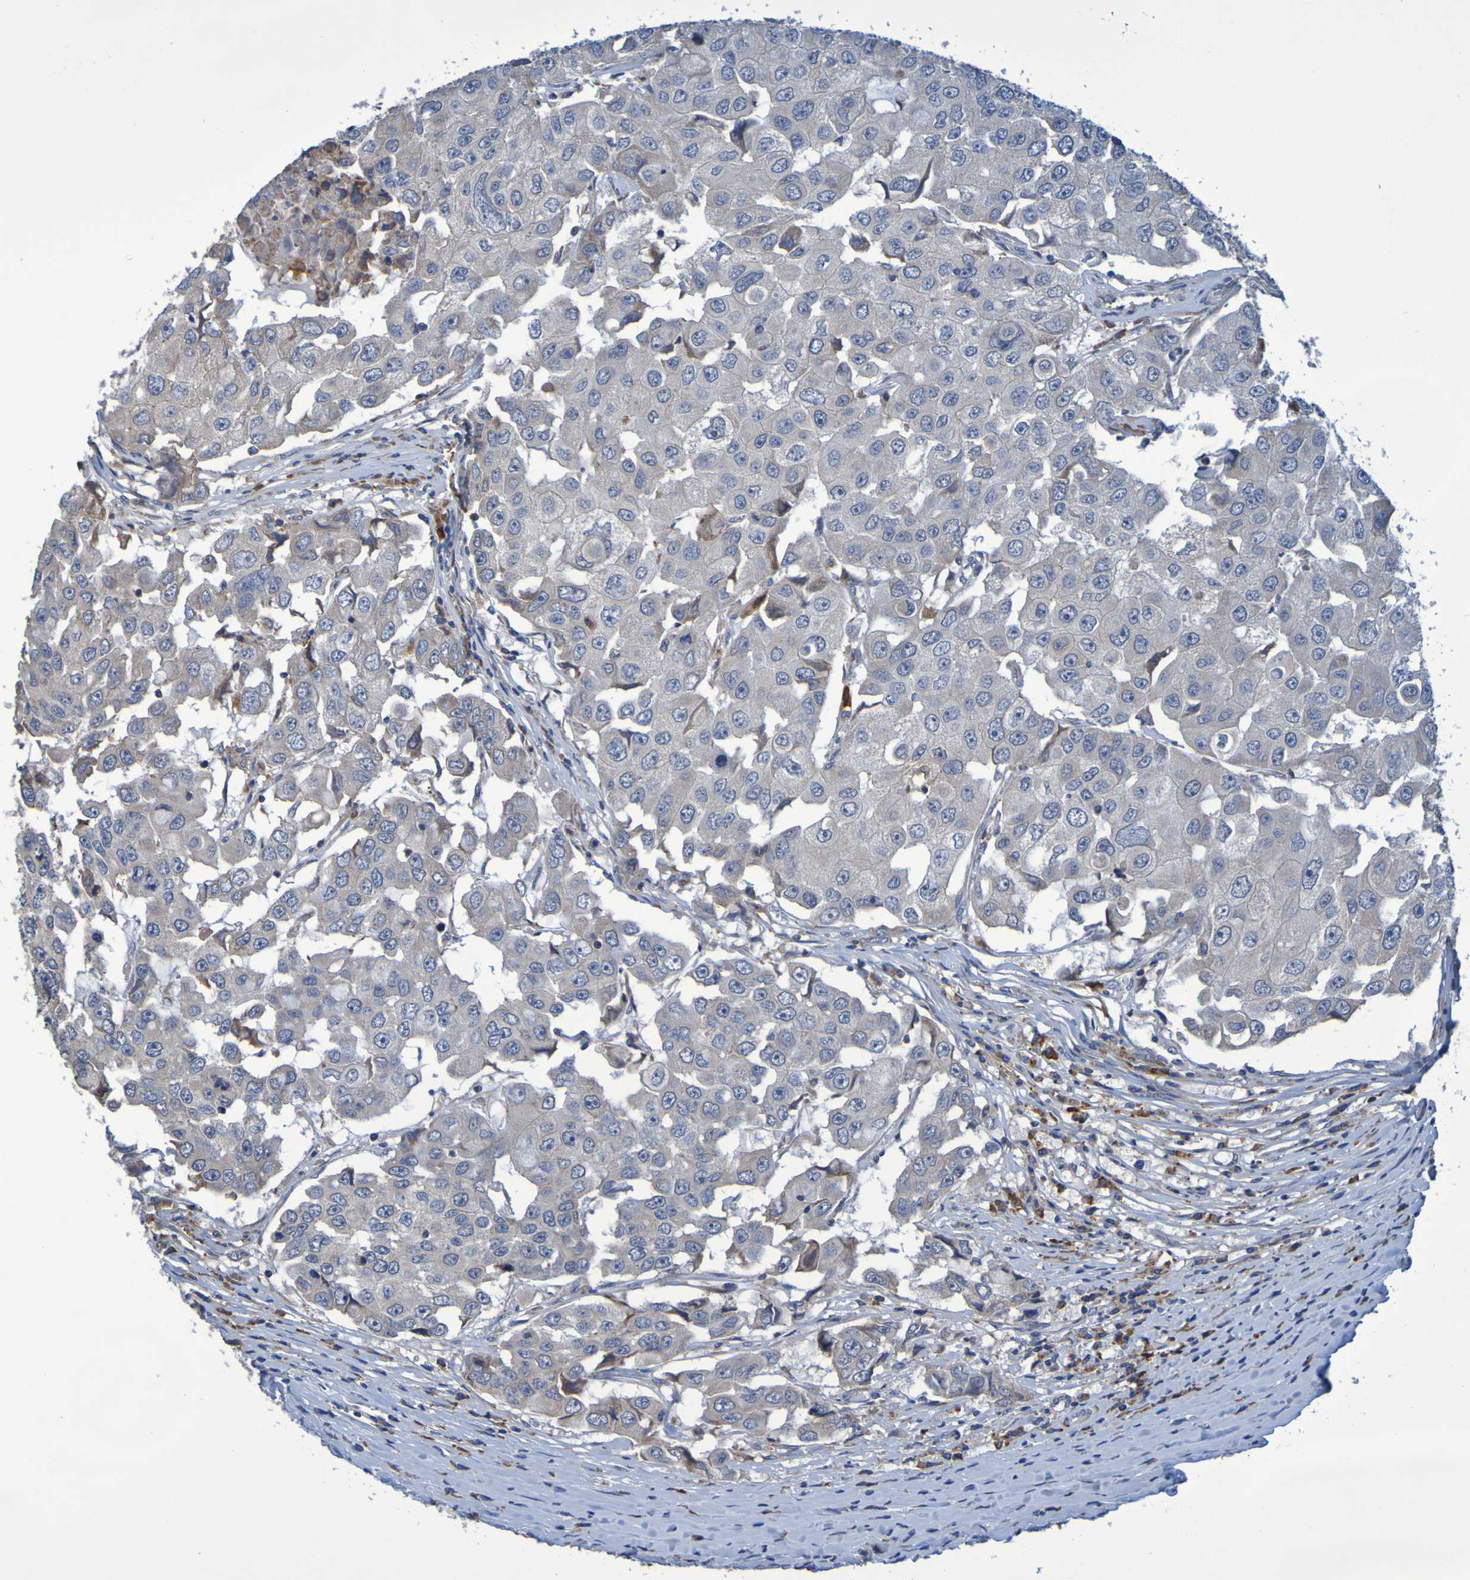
{"staining": {"intensity": "negative", "quantity": "none", "location": "none"}, "tissue": "breast cancer", "cell_type": "Tumor cells", "image_type": "cancer", "snomed": [{"axis": "morphology", "description": "Duct carcinoma"}, {"axis": "topography", "description": "Breast"}], "caption": "Immunohistochemical staining of human infiltrating ductal carcinoma (breast) shows no significant staining in tumor cells. (DAB immunohistochemistry (IHC) visualized using brightfield microscopy, high magnification).", "gene": "CLDN18", "patient": {"sex": "female", "age": 27}}